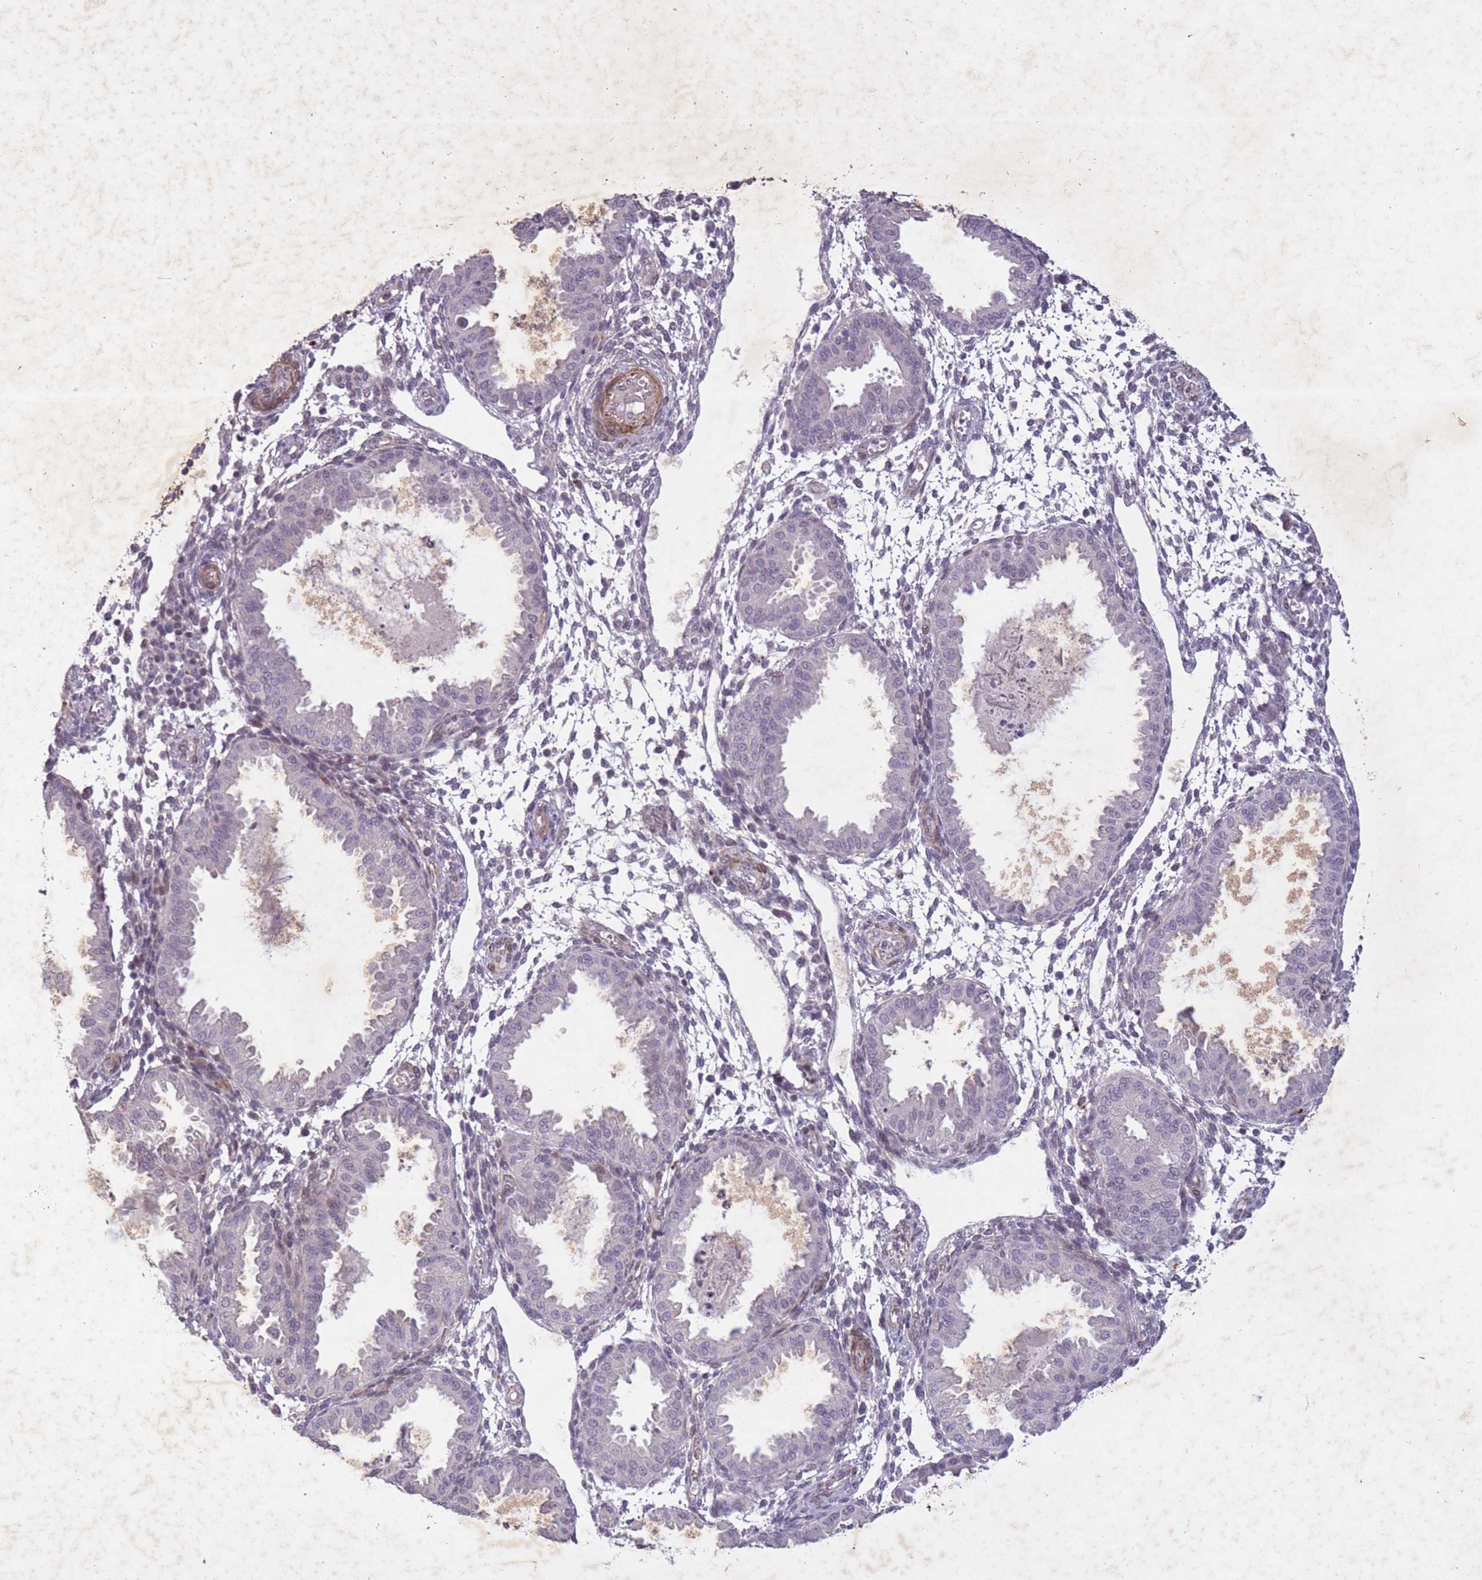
{"staining": {"intensity": "negative", "quantity": "none", "location": "none"}, "tissue": "endometrium", "cell_type": "Cells in endometrial stroma", "image_type": "normal", "snomed": [{"axis": "morphology", "description": "Normal tissue, NOS"}, {"axis": "topography", "description": "Endometrium"}], "caption": "Immunohistochemical staining of benign human endometrium reveals no significant expression in cells in endometrial stroma.", "gene": "CBX6", "patient": {"sex": "female", "age": 33}}